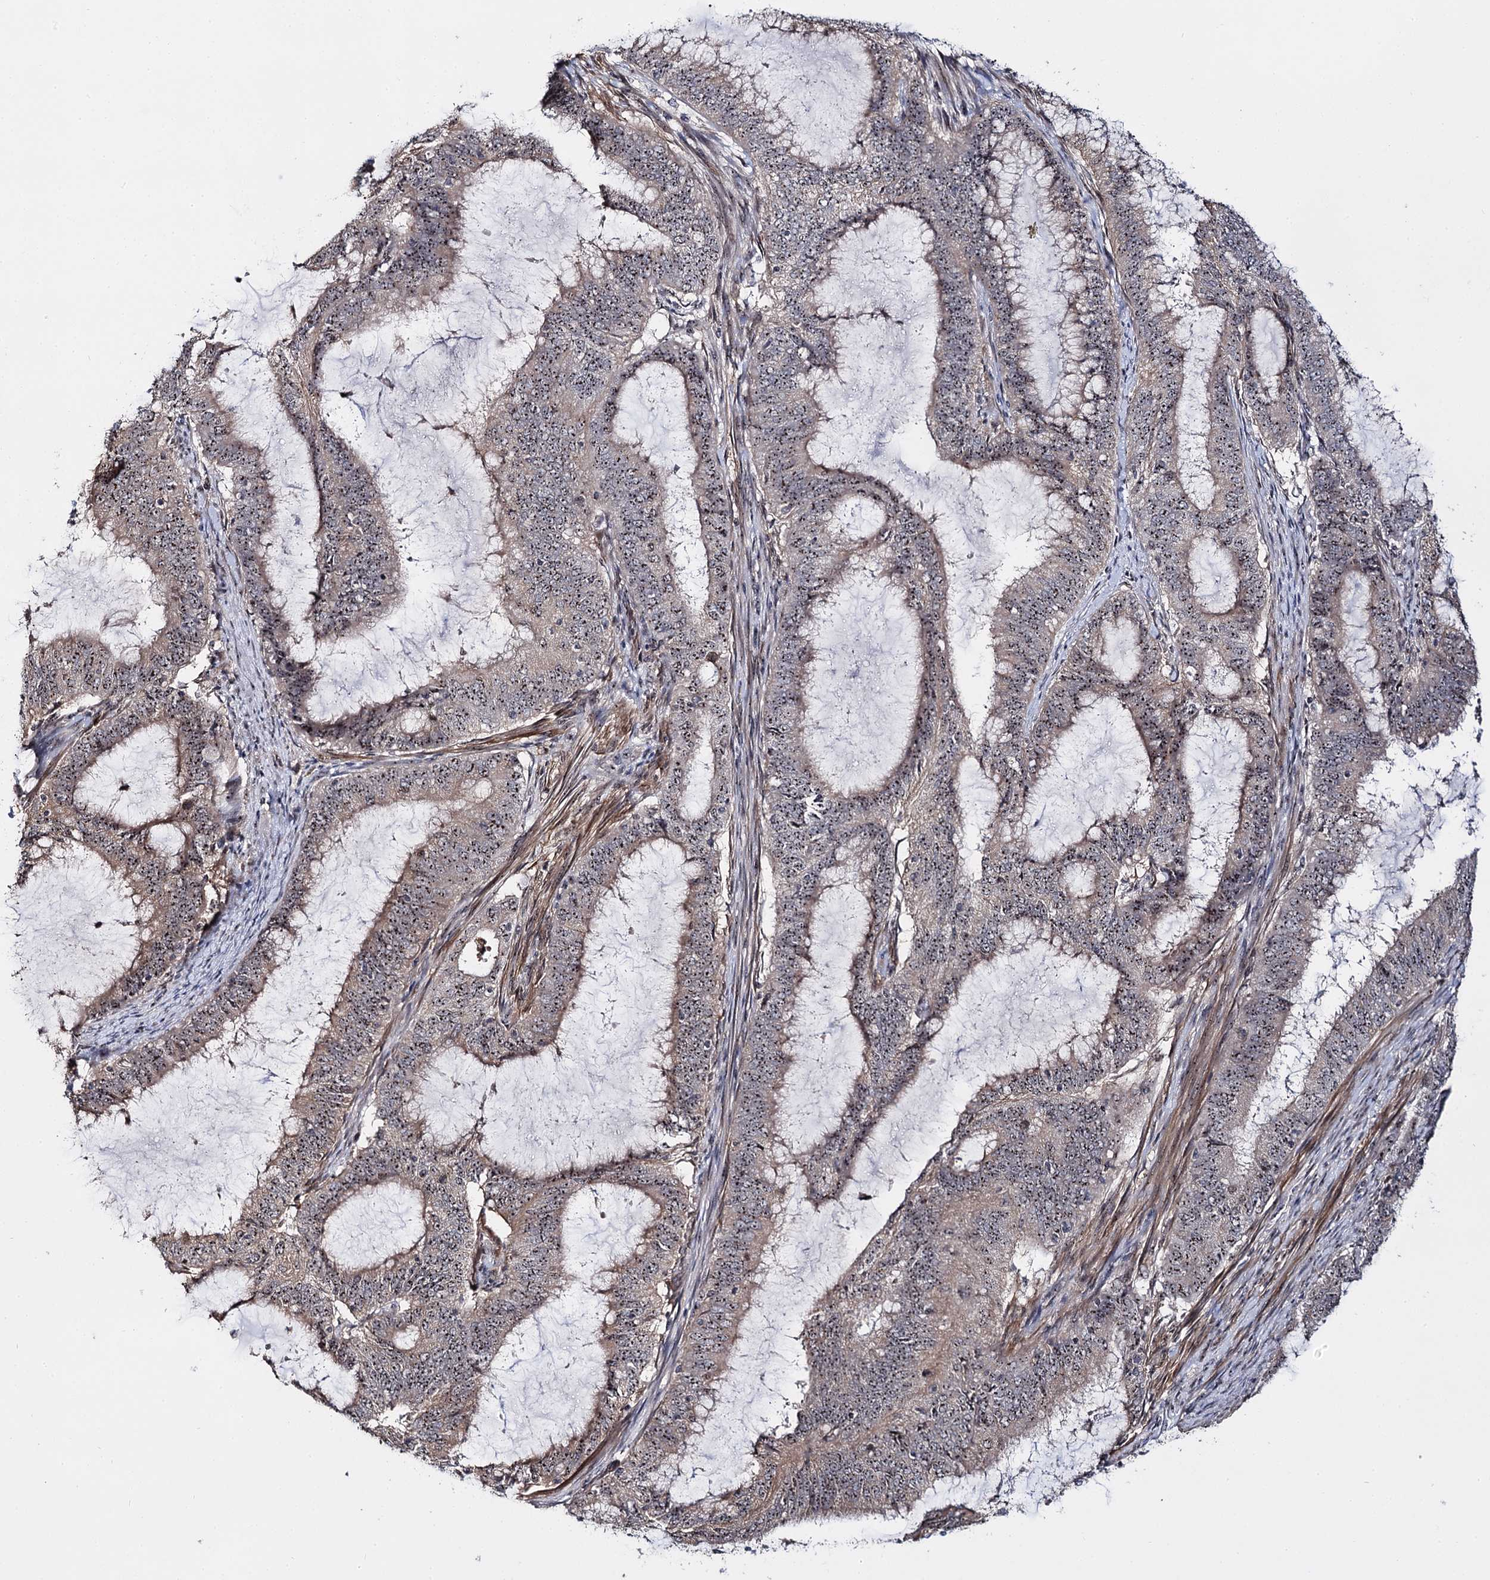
{"staining": {"intensity": "weak", "quantity": ">75%", "location": "nuclear"}, "tissue": "endometrial cancer", "cell_type": "Tumor cells", "image_type": "cancer", "snomed": [{"axis": "morphology", "description": "Adenocarcinoma, NOS"}, {"axis": "topography", "description": "Endometrium"}], "caption": "Weak nuclear protein staining is identified in about >75% of tumor cells in endometrial cancer (adenocarcinoma).", "gene": "SUPT20H", "patient": {"sex": "female", "age": 51}}